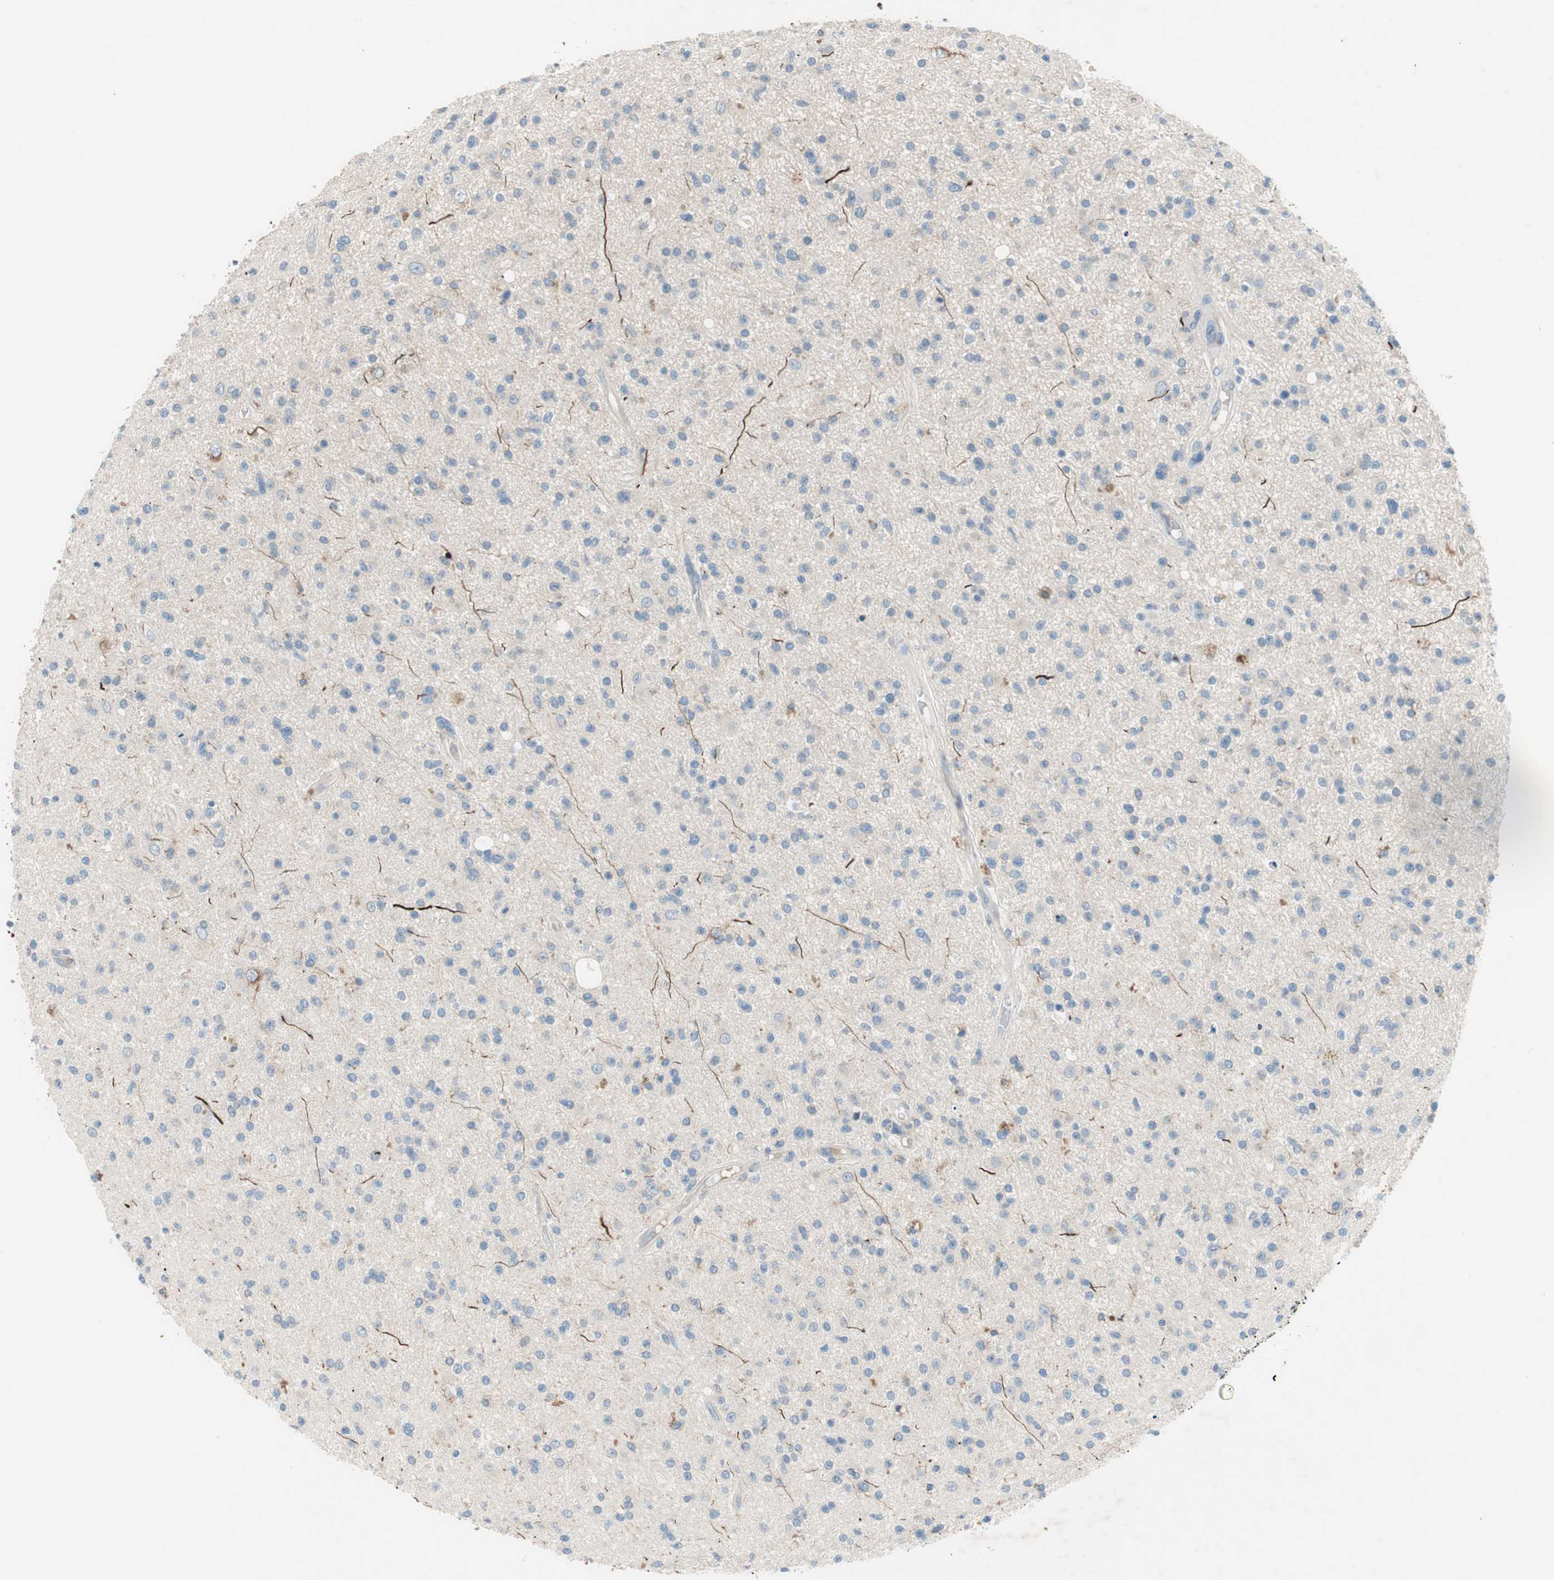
{"staining": {"intensity": "negative", "quantity": "none", "location": "none"}, "tissue": "glioma", "cell_type": "Tumor cells", "image_type": "cancer", "snomed": [{"axis": "morphology", "description": "Glioma, malignant, High grade"}, {"axis": "topography", "description": "Brain"}], "caption": "Tumor cells are negative for protein expression in human glioma.", "gene": "PRRG4", "patient": {"sex": "male", "age": 33}}